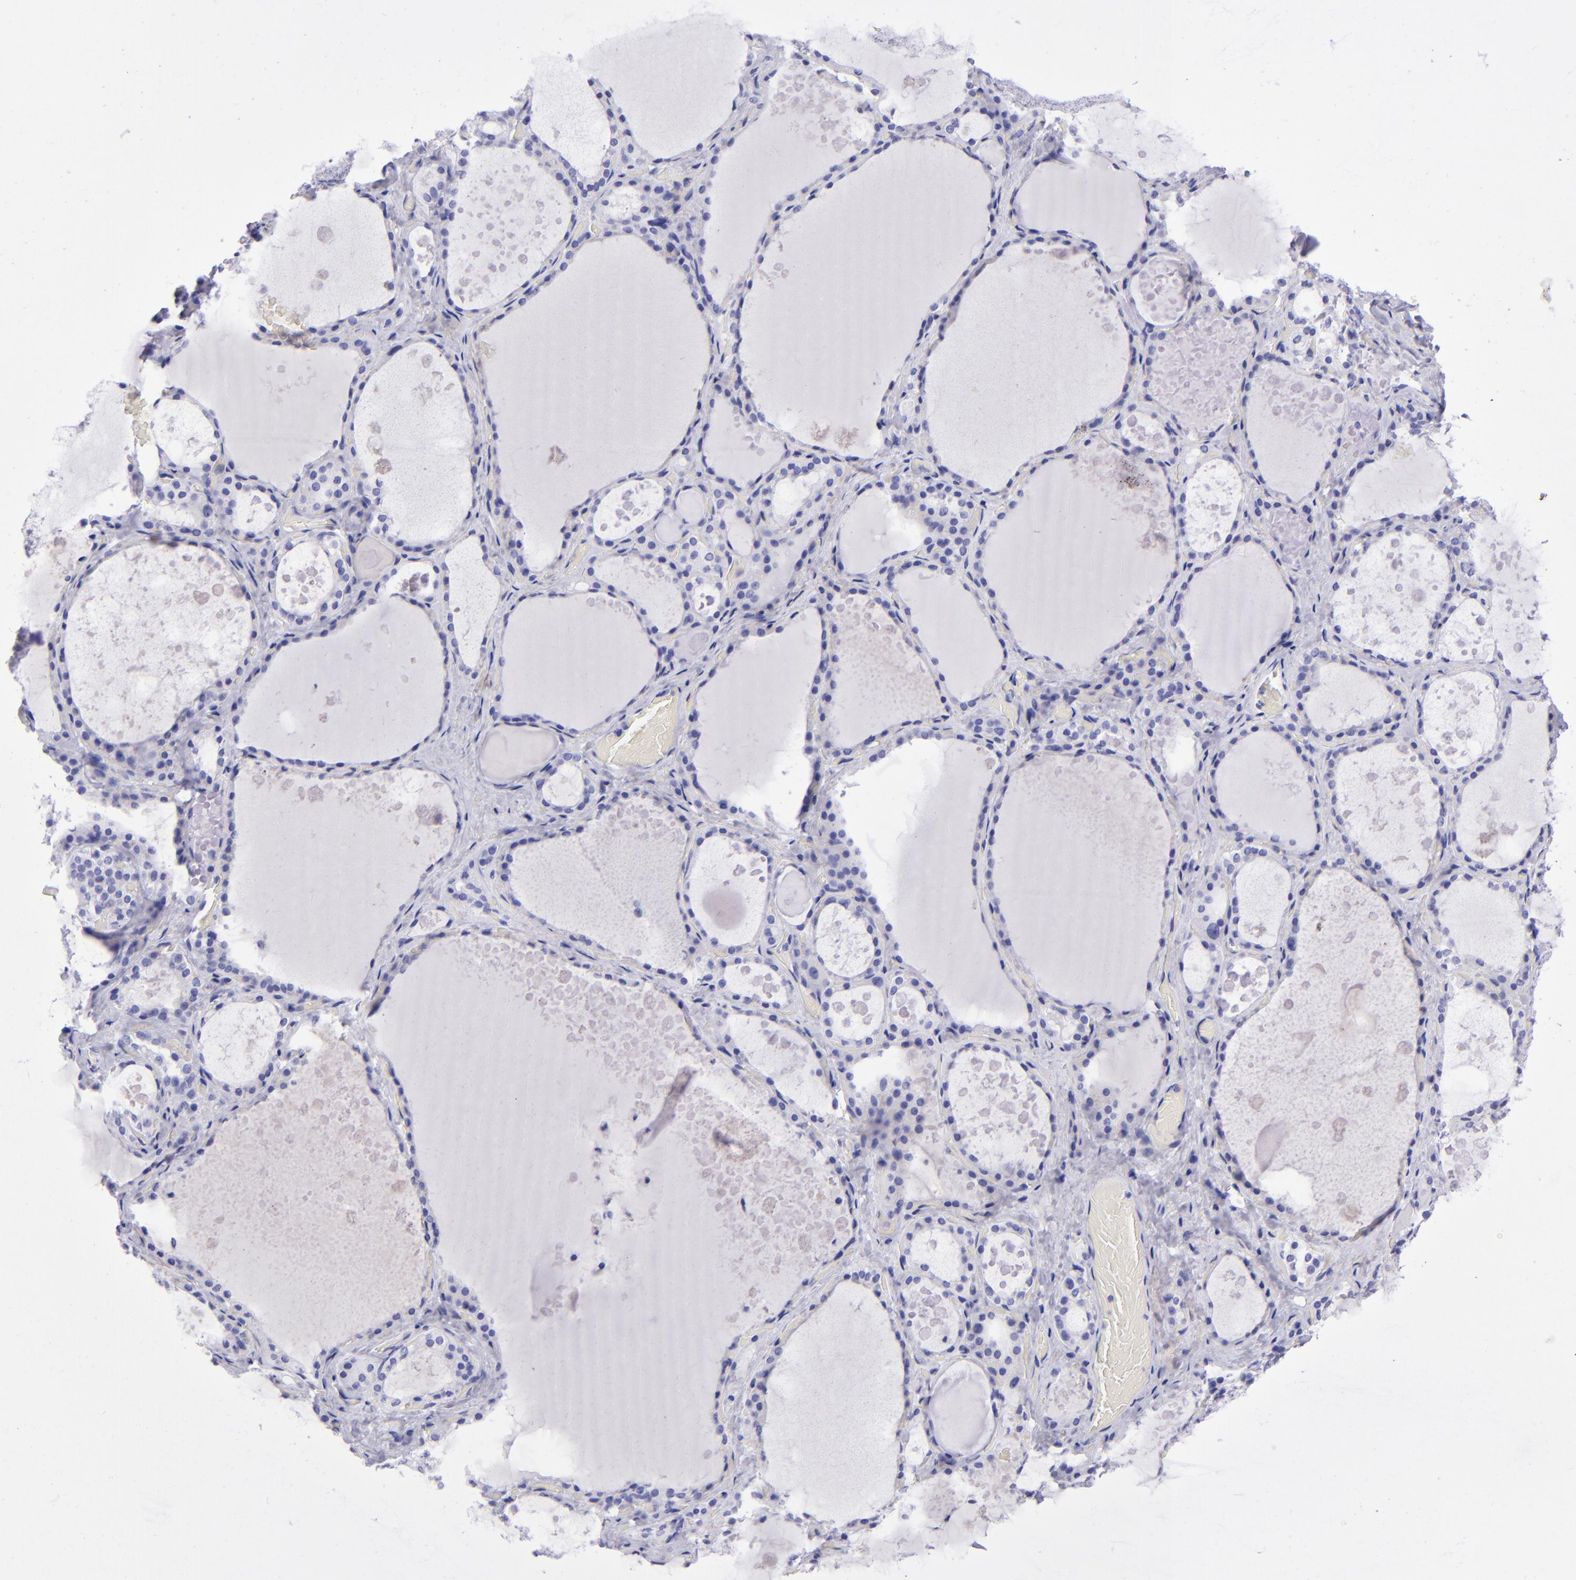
{"staining": {"intensity": "negative", "quantity": "none", "location": "none"}, "tissue": "thyroid gland", "cell_type": "Glandular cells", "image_type": "normal", "snomed": [{"axis": "morphology", "description": "Normal tissue, NOS"}, {"axis": "topography", "description": "Thyroid gland"}], "caption": "Immunohistochemical staining of benign thyroid gland reveals no significant staining in glandular cells. Brightfield microscopy of immunohistochemistry (IHC) stained with DAB (brown) and hematoxylin (blue), captured at high magnification.", "gene": "TYRP1", "patient": {"sex": "male", "age": 61}}